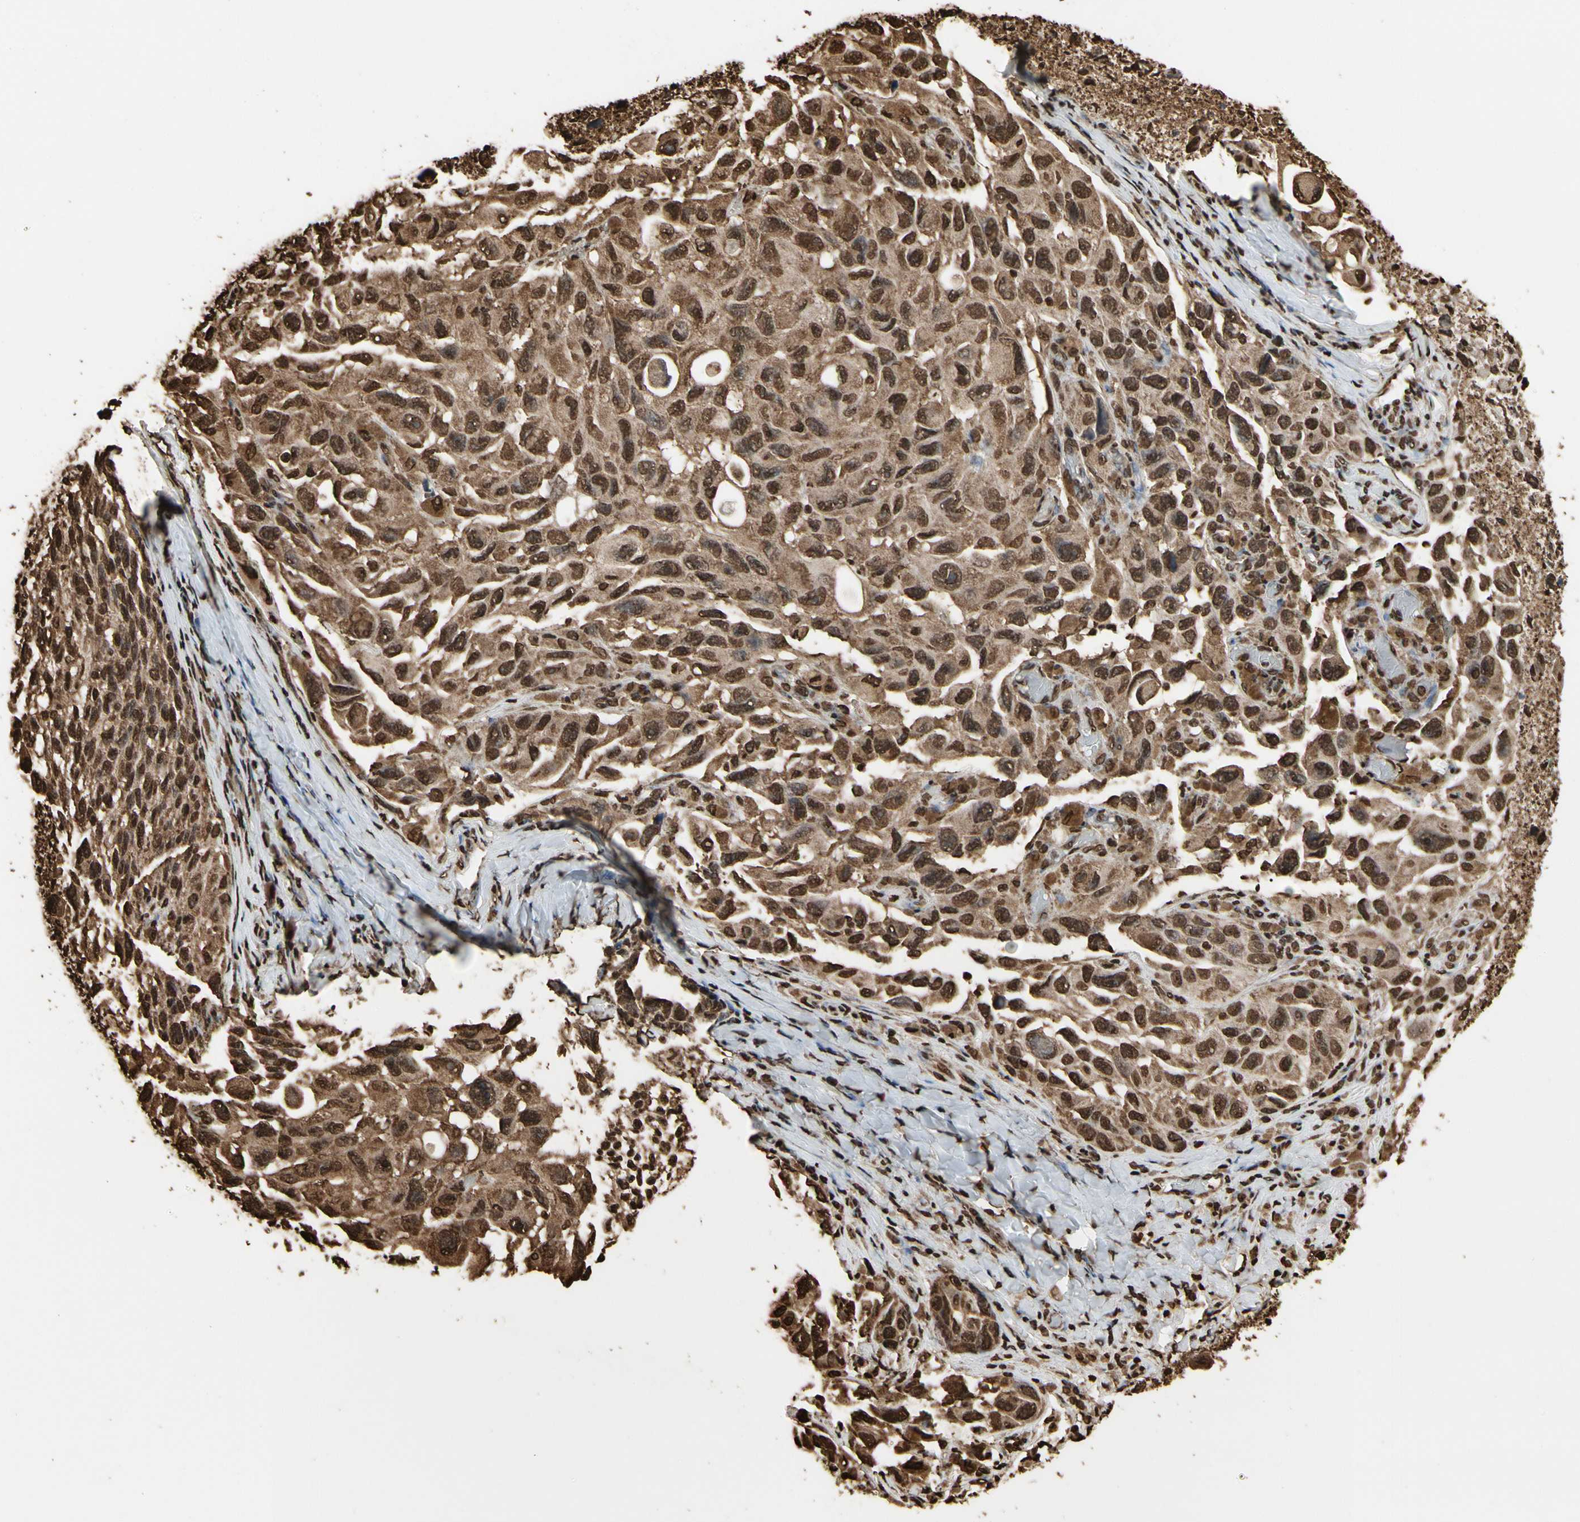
{"staining": {"intensity": "strong", "quantity": ">75%", "location": "cytoplasmic/membranous,nuclear"}, "tissue": "melanoma", "cell_type": "Tumor cells", "image_type": "cancer", "snomed": [{"axis": "morphology", "description": "Malignant melanoma, NOS"}, {"axis": "topography", "description": "Skin"}], "caption": "Brown immunohistochemical staining in melanoma displays strong cytoplasmic/membranous and nuclear expression in about >75% of tumor cells.", "gene": "HNRNPK", "patient": {"sex": "female", "age": 73}}